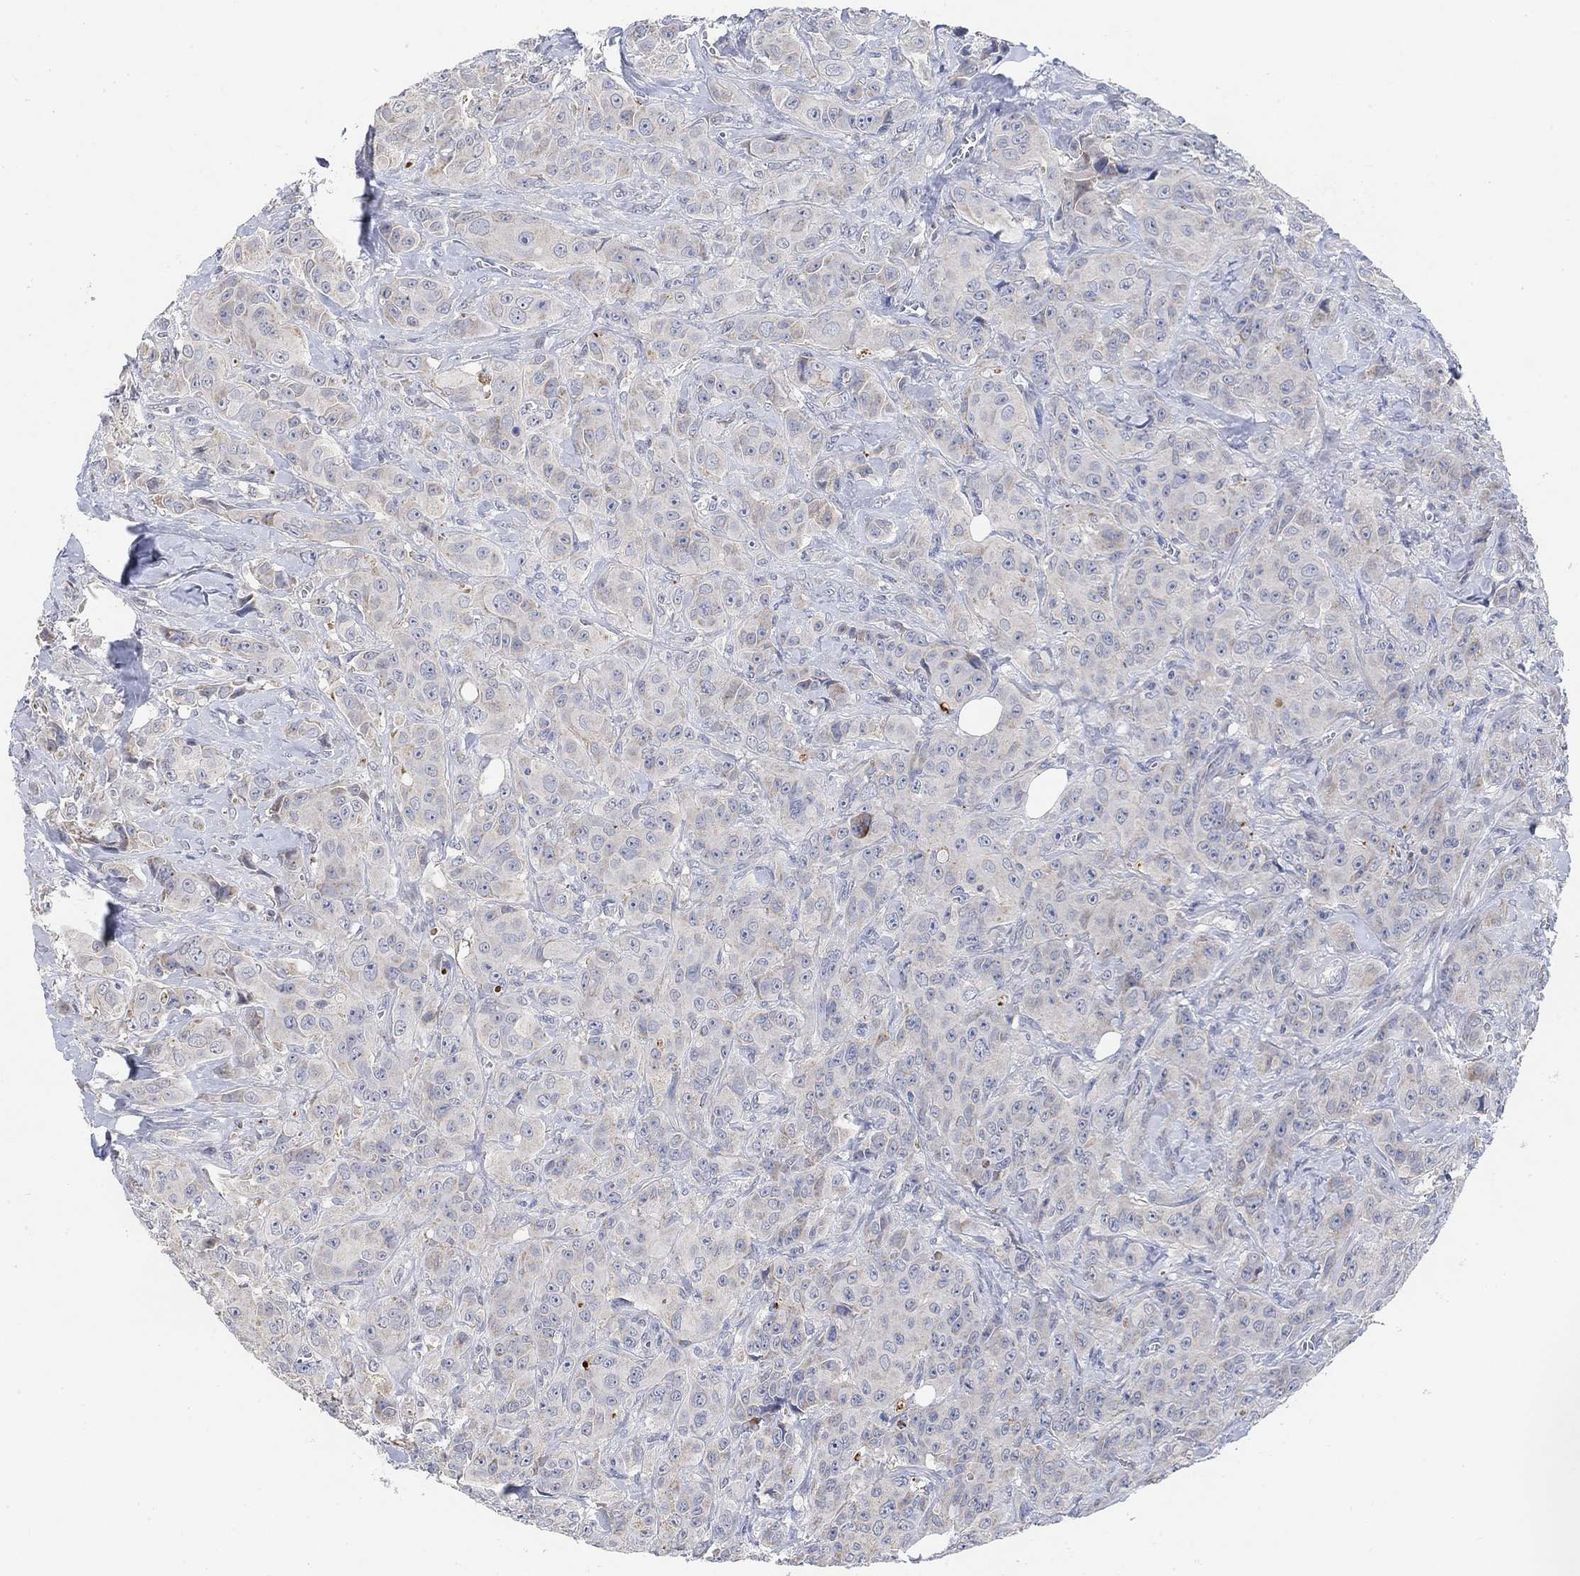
{"staining": {"intensity": "negative", "quantity": "none", "location": "none"}, "tissue": "breast cancer", "cell_type": "Tumor cells", "image_type": "cancer", "snomed": [{"axis": "morphology", "description": "Duct carcinoma"}, {"axis": "topography", "description": "Breast"}], "caption": "Immunohistochemical staining of human breast cancer (intraductal carcinoma) exhibits no significant positivity in tumor cells. The staining is performed using DAB brown chromogen with nuclei counter-stained in using hematoxylin.", "gene": "HCRTR1", "patient": {"sex": "female", "age": 43}}